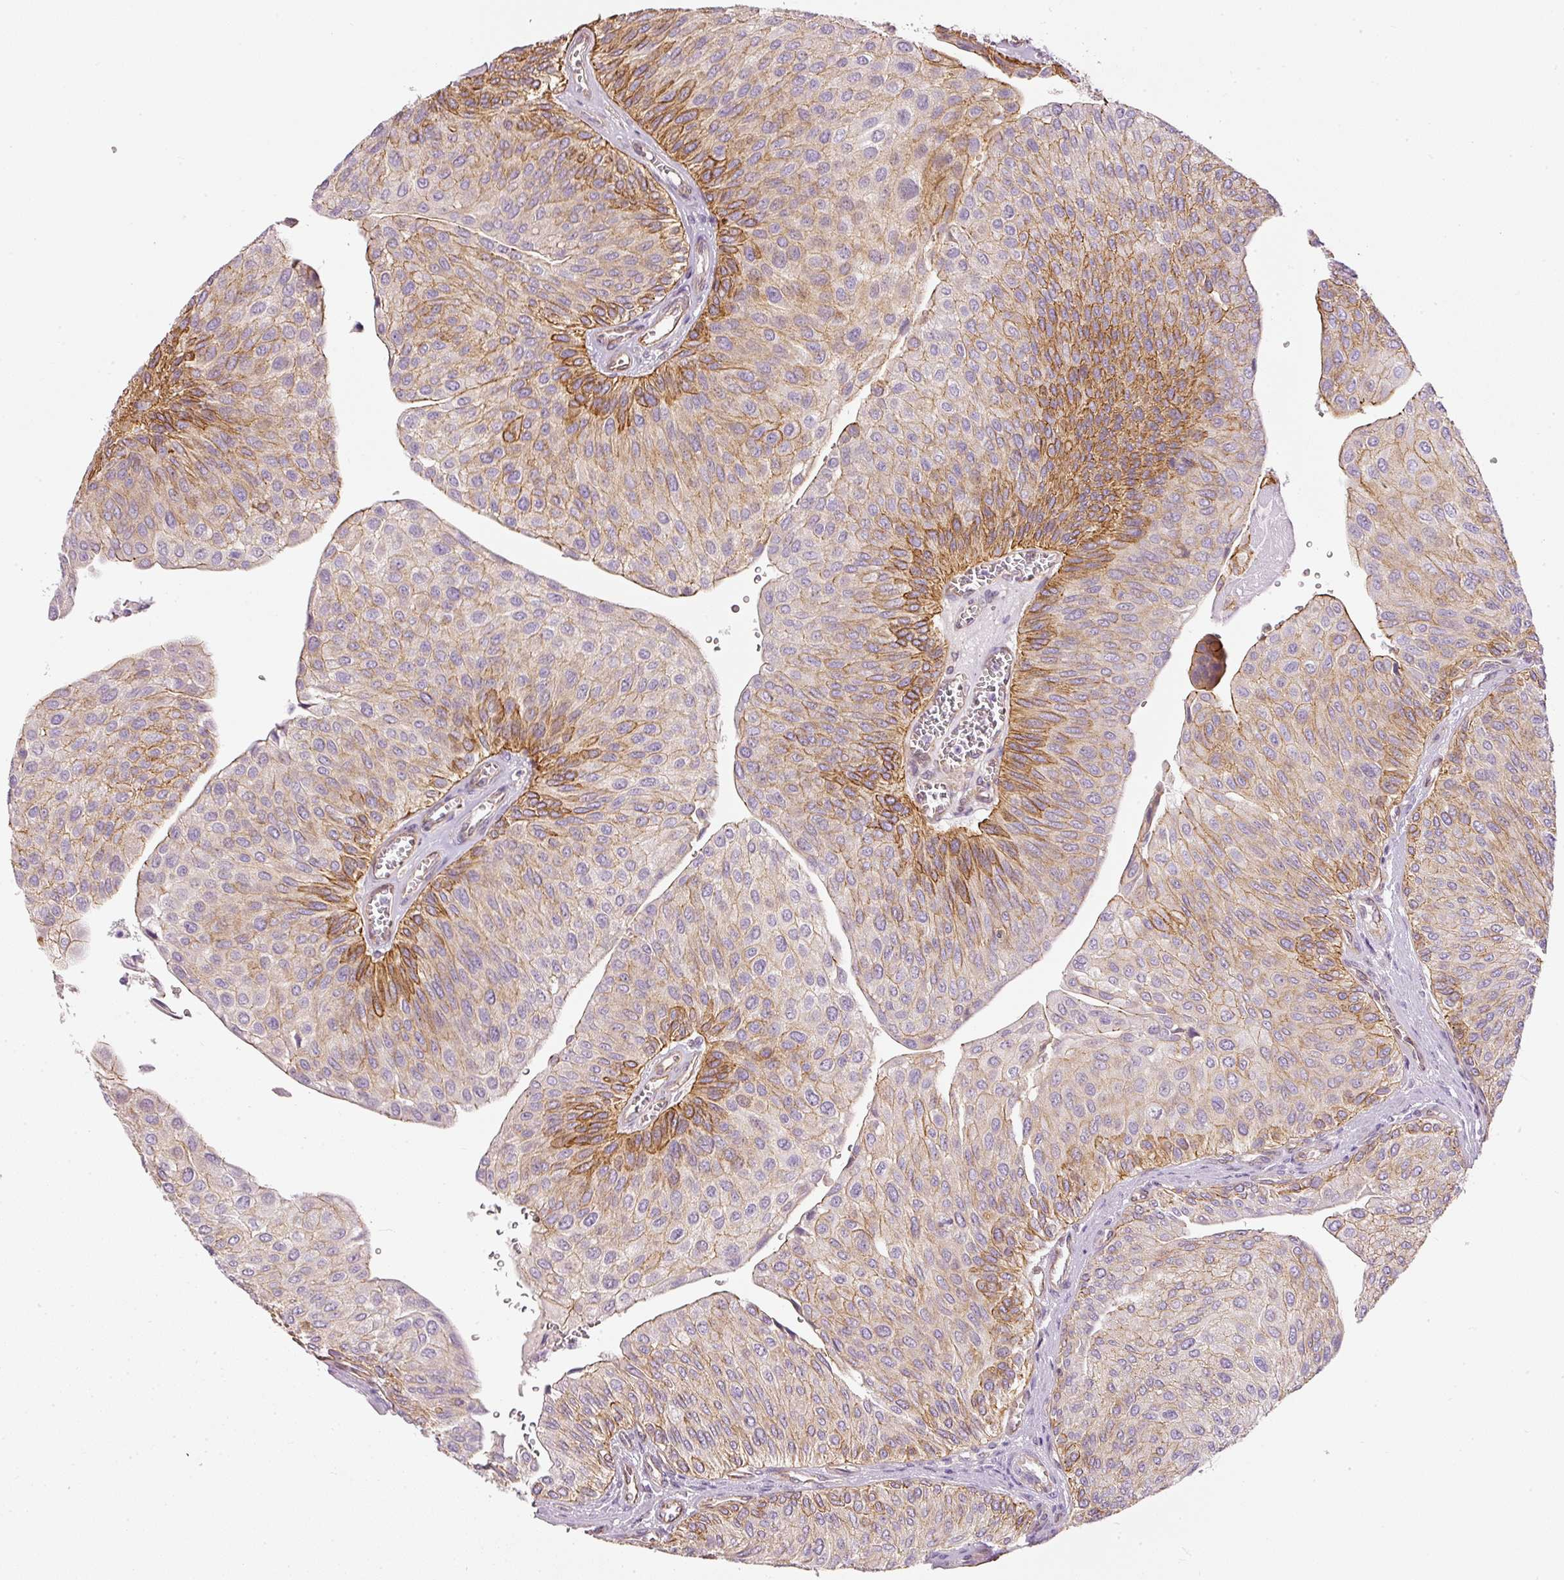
{"staining": {"intensity": "moderate", "quantity": ">75%", "location": "cytoplasmic/membranous"}, "tissue": "urothelial cancer", "cell_type": "Tumor cells", "image_type": "cancer", "snomed": [{"axis": "morphology", "description": "Urothelial carcinoma, NOS"}, {"axis": "topography", "description": "Urinary bladder"}], "caption": "This histopathology image reveals immunohistochemistry (IHC) staining of human urothelial cancer, with medium moderate cytoplasmic/membranous positivity in approximately >75% of tumor cells.", "gene": "OSR2", "patient": {"sex": "male", "age": 67}}